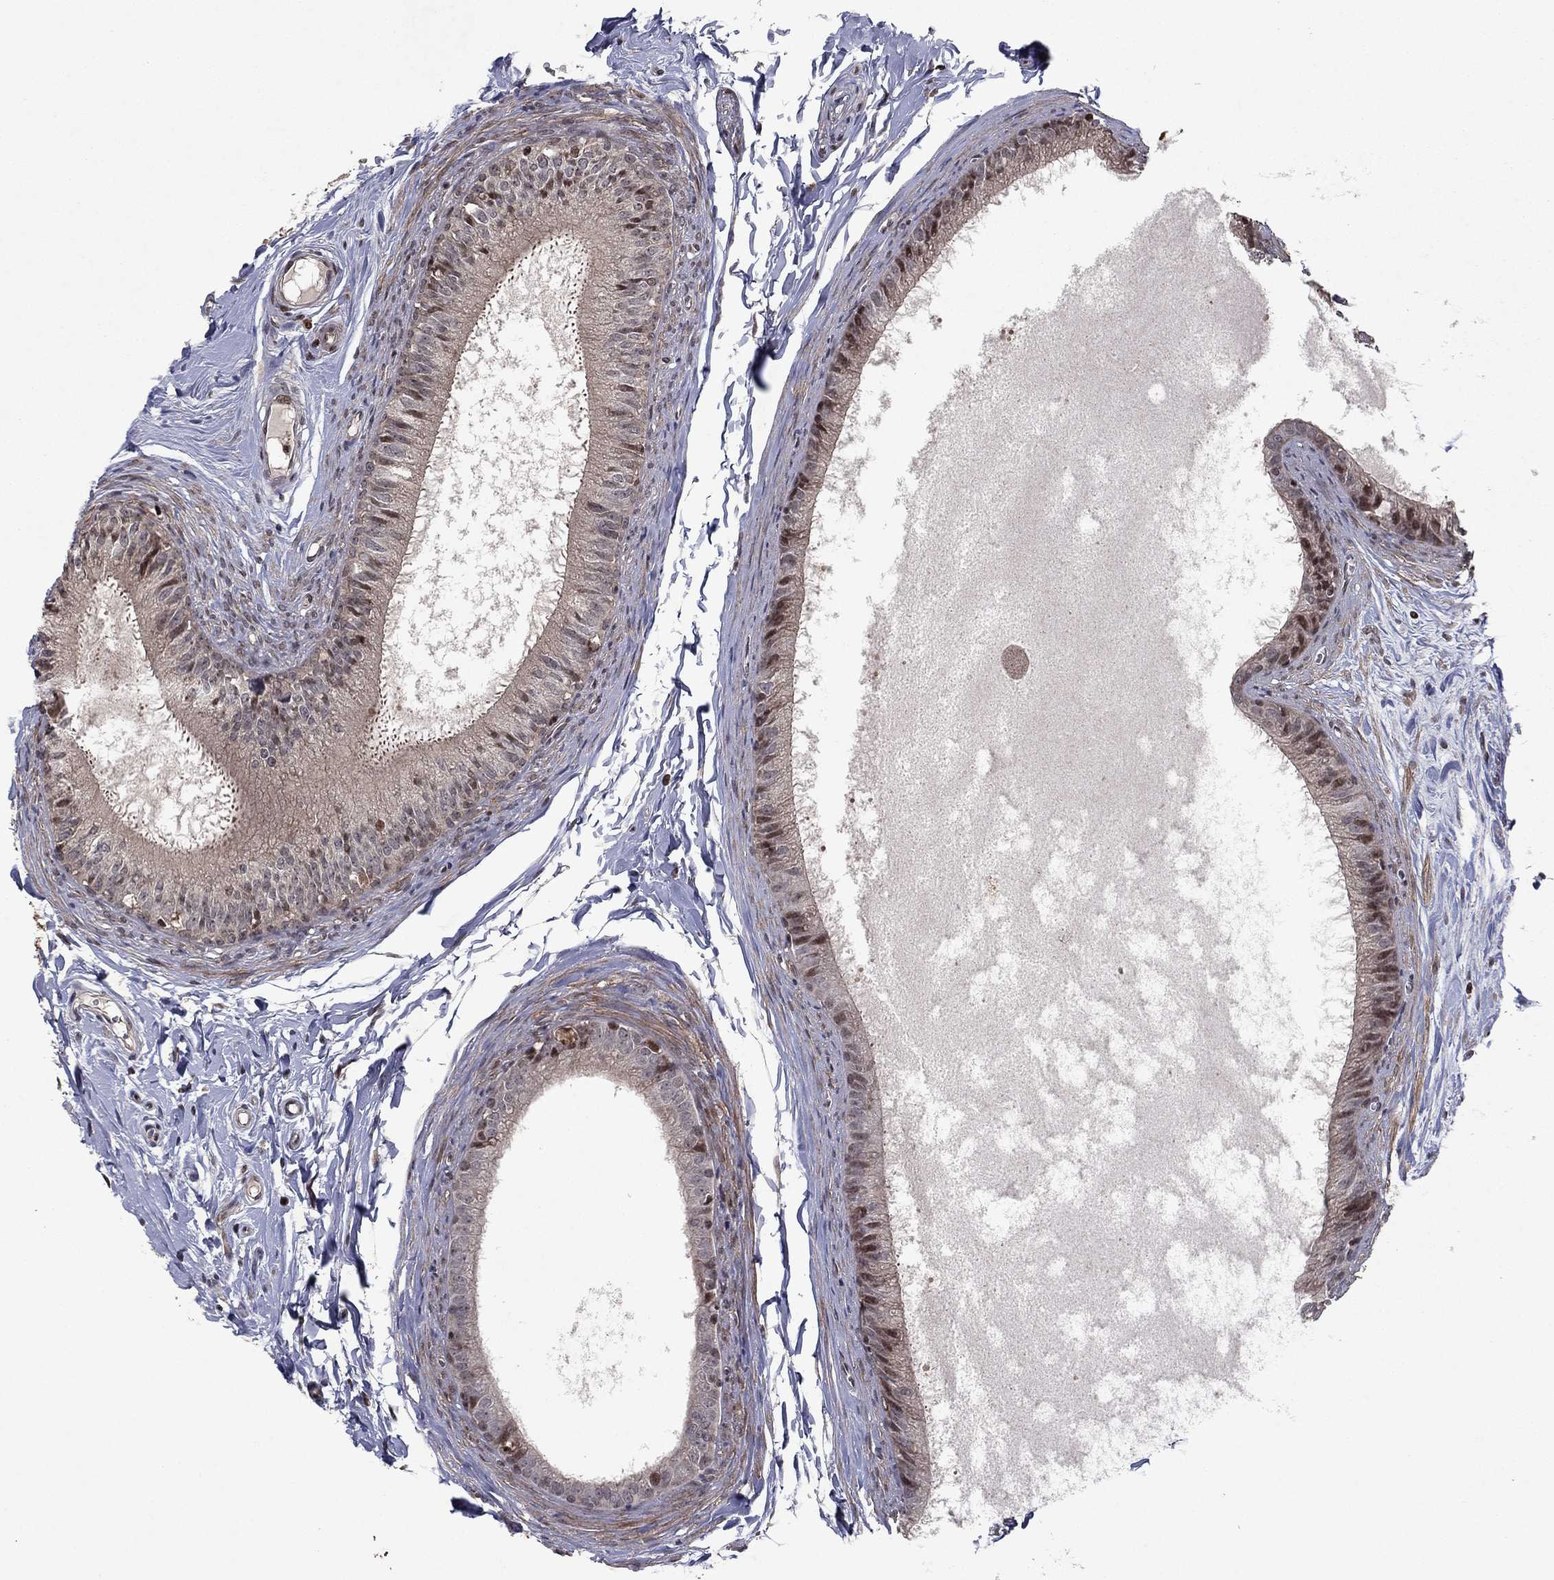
{"staining": {"intensity": "moderate", "quantity": "<25%", "location": "cytoplasmic/membranous,nuclear"}, "tissue": "epididymis", "cell_type": "Glandular cells", "image_type": "normal", "snomed": [{"axis": "morphology", "description": "Normal tissue, NOS"}, {"axis": "topography", "description": "Epididymis"}], "caption": "Immunohistochemical staining of normal epididymis demonstrates low levels of moderate cytoplasmic/membranous,nuclear staining in approximately <25% of glandular cells.", "gene": "SORBS1", "patient": {"sex": "male", "age": 51}}